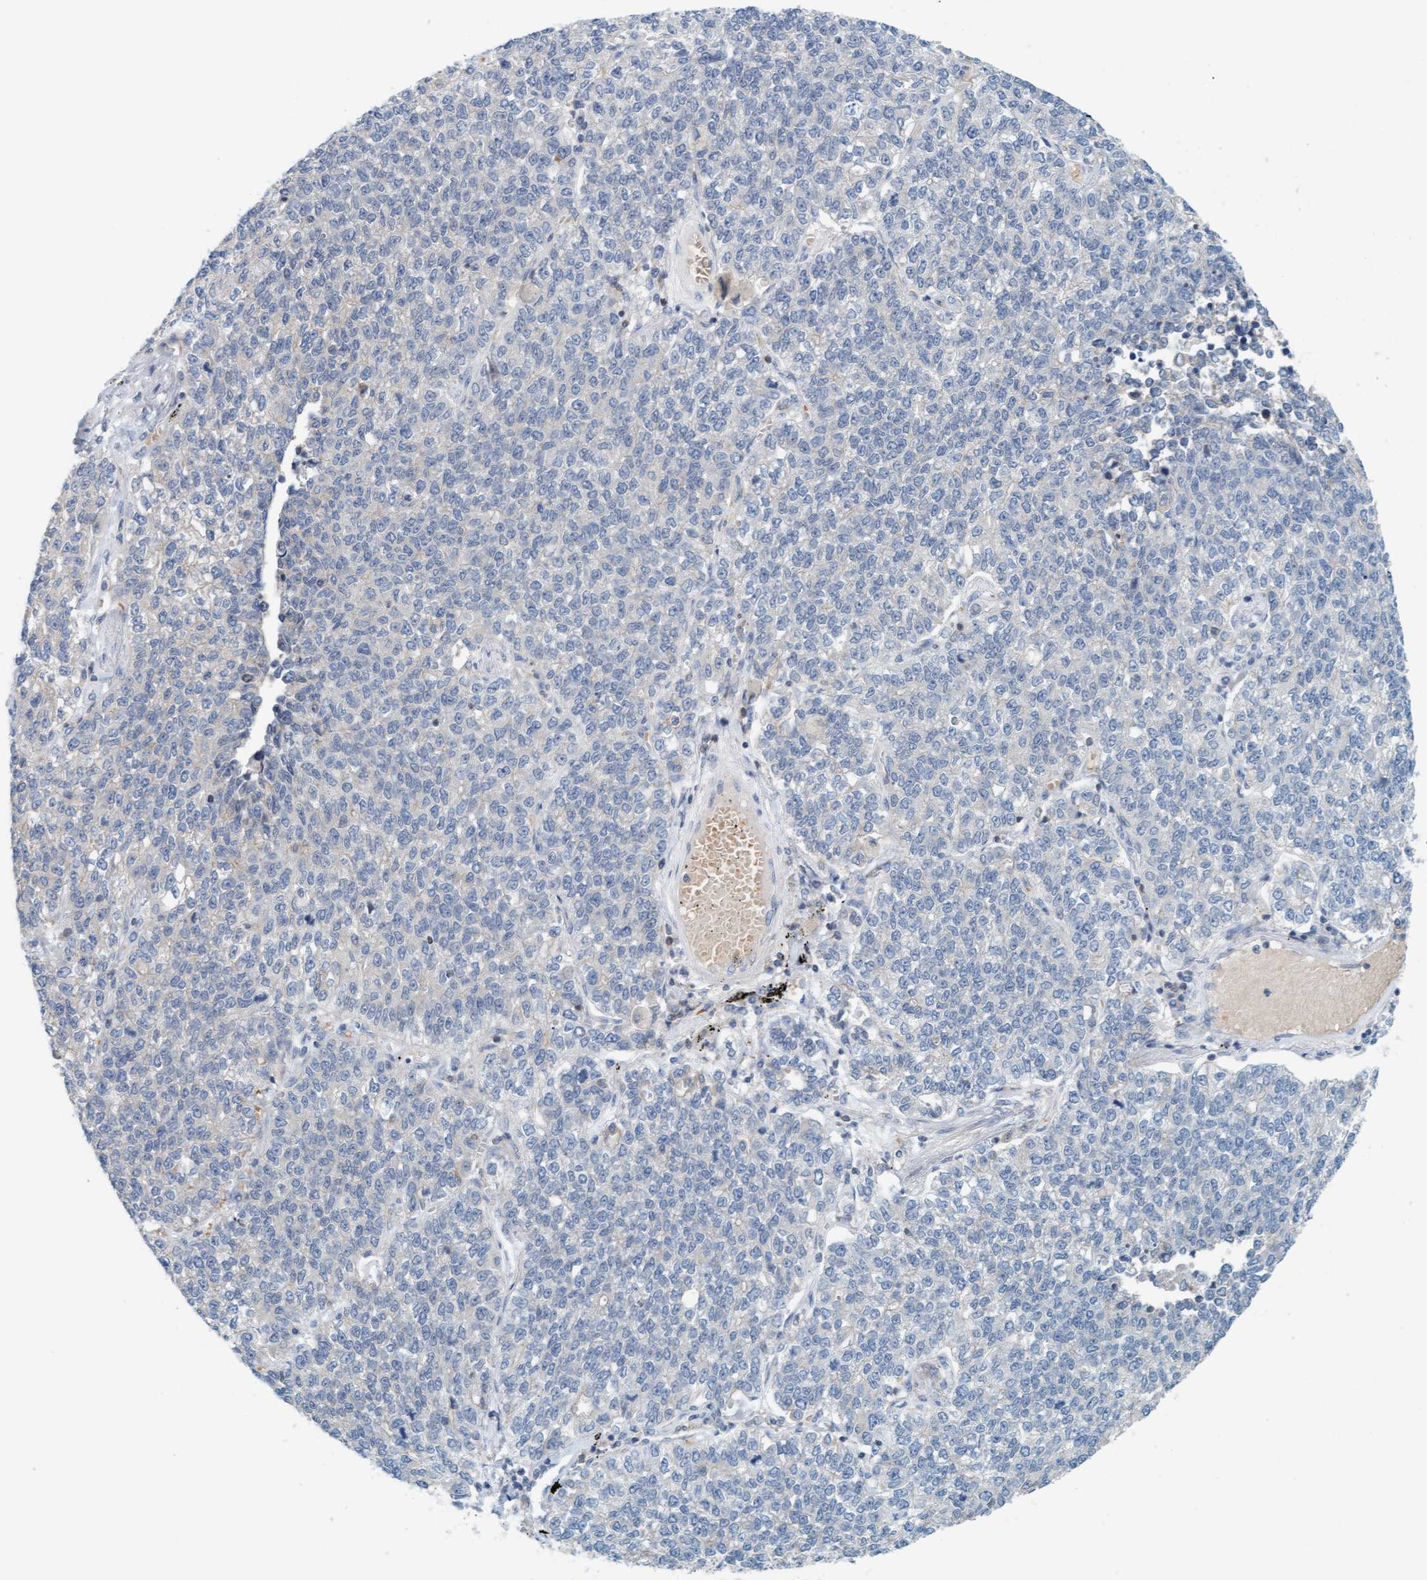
{"staining": {"intensity": "negative", "quantity": "none", "location": "none"}, "tissue": "lung cancer", "cell_type": "Tumor cells", "image_type": "cancer", "snomed": [{"axis": "morphology", "description": "Adenocarcinoma, NOS"}, {"axis": "topography", "description": "Lung"}], "caption": "DAB immunohistochemical staining of lung cancer demonstrates no significant positivity in tumor cells. (DAB (3,3'-diaminobenzidine) IHC visualized using brightfield microscopy, high magnification).", "gene": "UBAP1", "patient": {"sex": "male", "age": 49}}